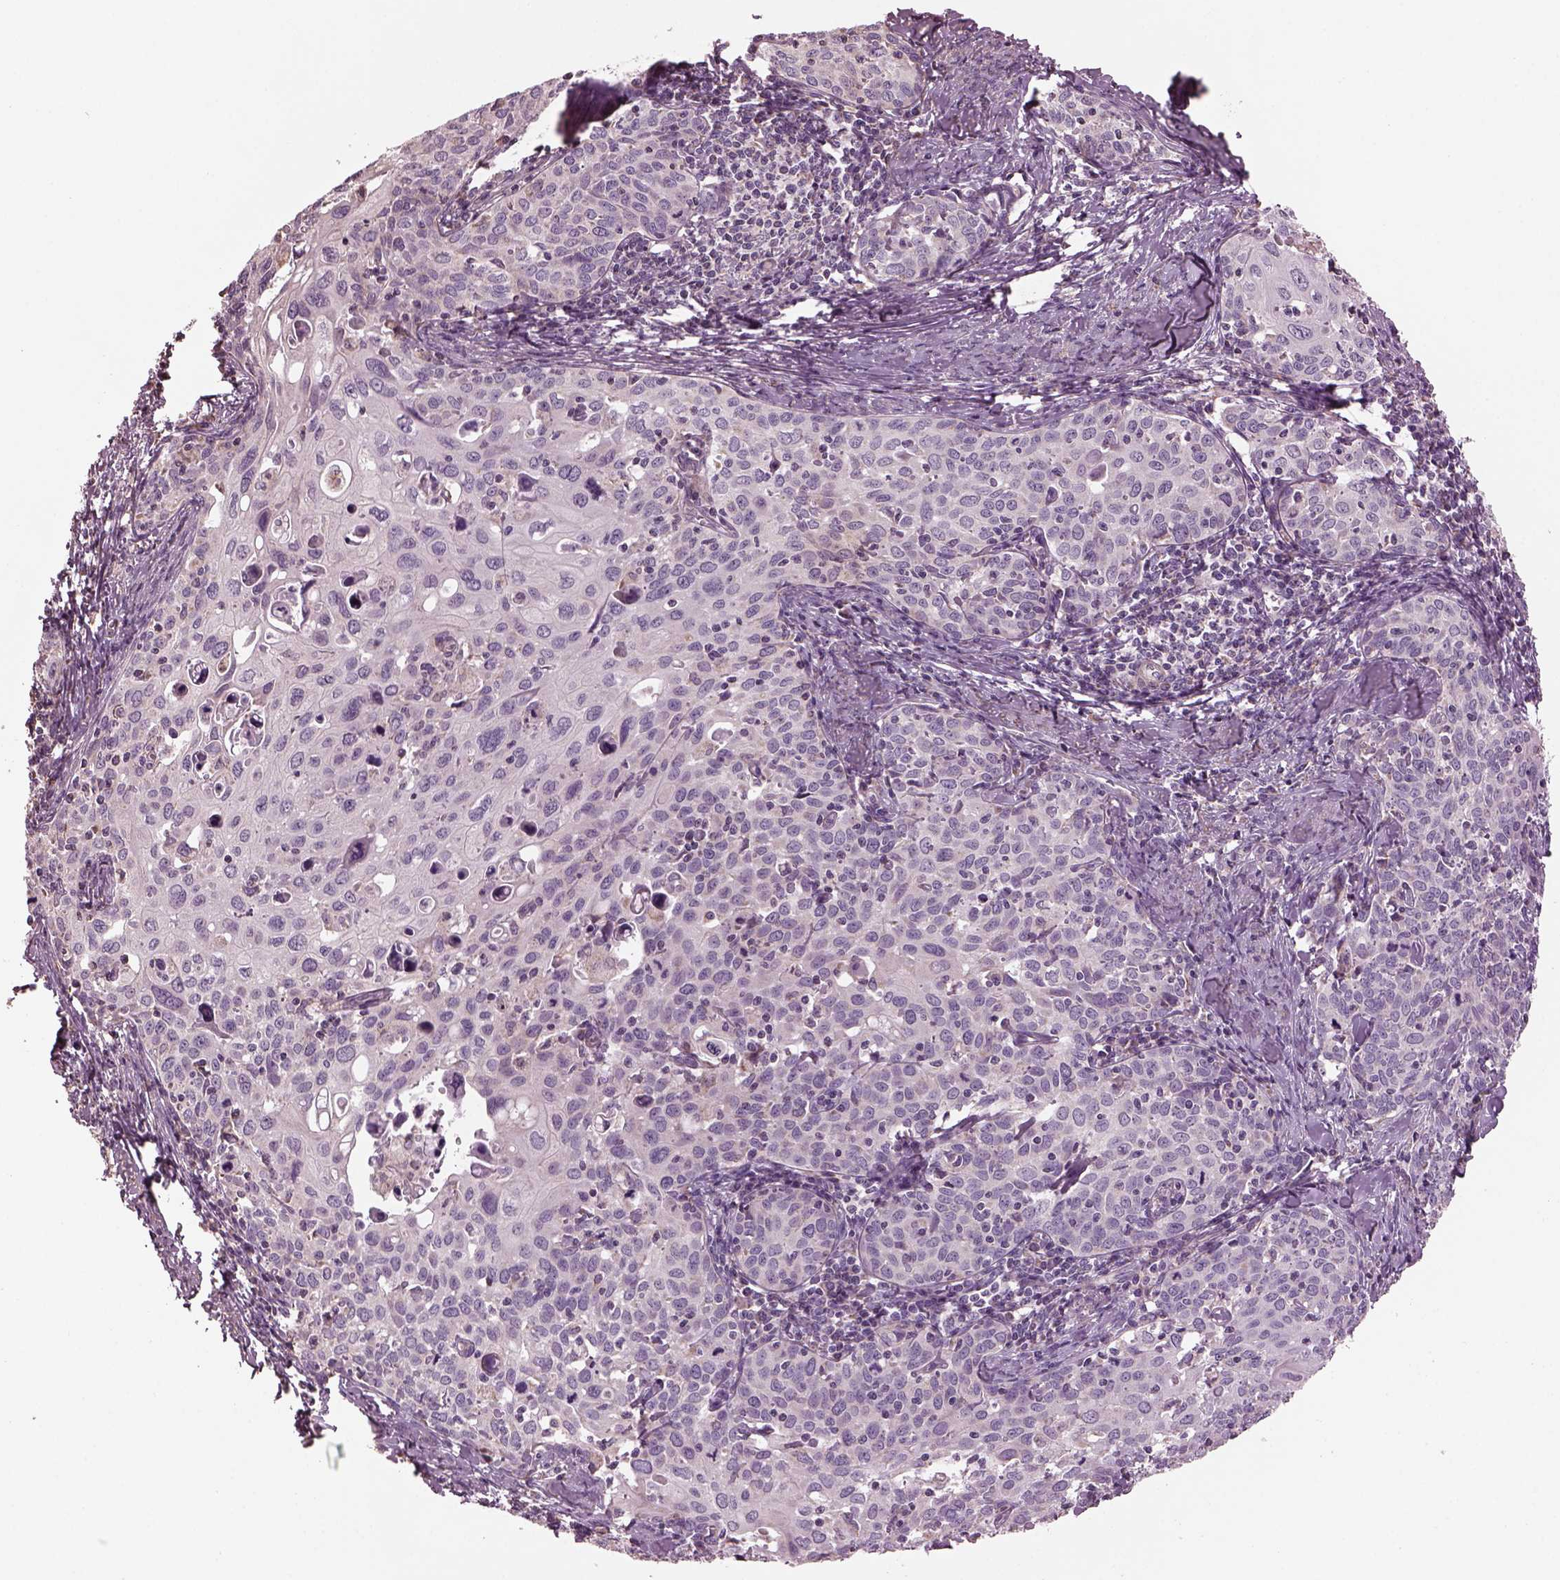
{"staining": {"intensity": "negative", "quantity": "none", "location": "none"}, "tissue": "cervical cancer", "cell_type": "Tumor cells", "image_type": "cancer", "snomed": [{"axis": "morphology", "description": "Squamous cell carcinoma, NOS"}, {"axis": "topography", "description": "Cervix"}], "caption": "The micrograph displays no staining of tumor cells in squamous cell carcinoma (cervical).", "gene": "SPATA7", "patient": {"sex": "female", "age": 62}}